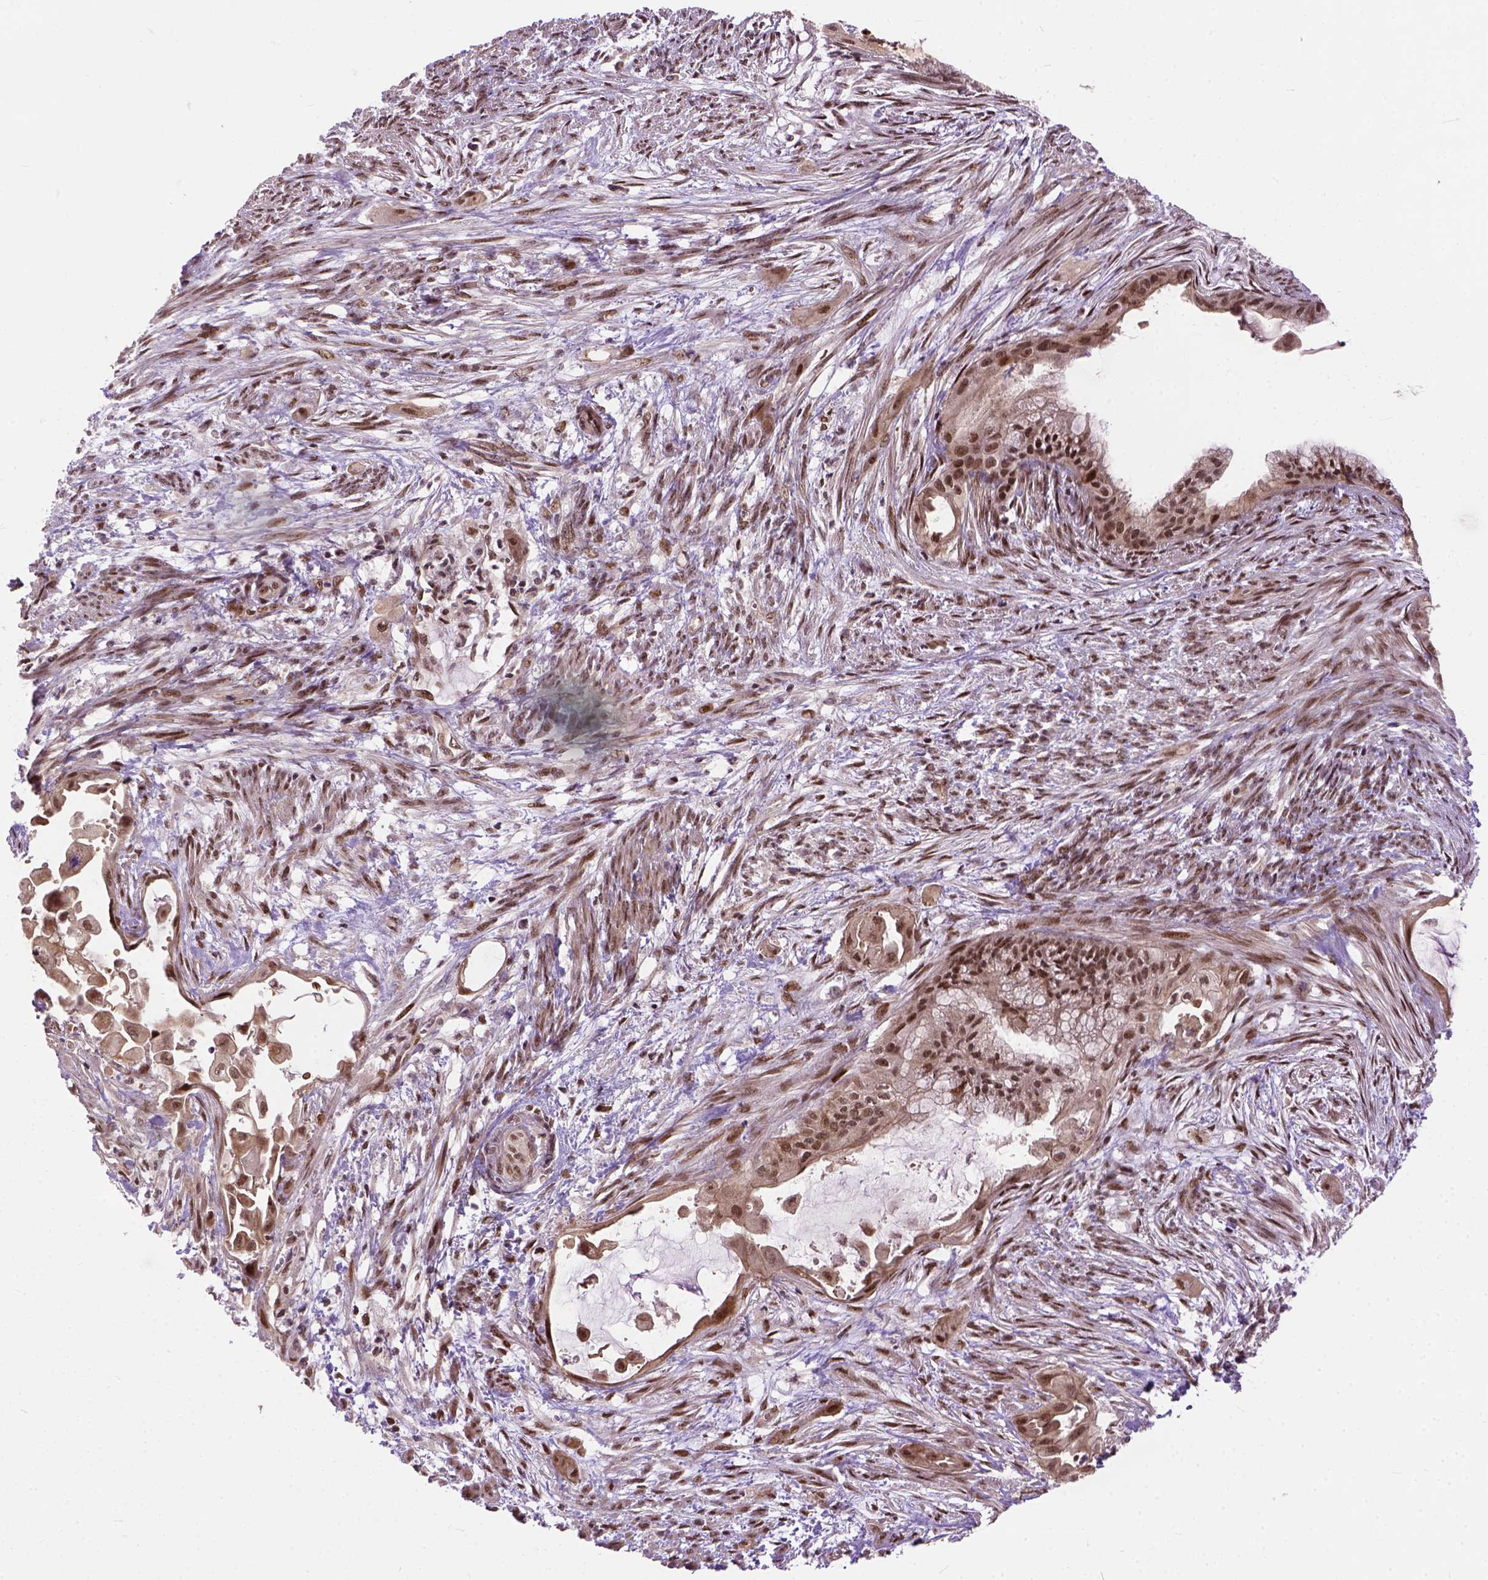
{"staining": {"intensity": "moderate", "quantity": ">75%", "location": "nuclear"}, "tissue": "endometrial cancer", "cell_type": "Tumor cells", "image_type": "cancer", "snomed": [{"axis": "morphology", "description": "Adenocarcinoma, NOS"}, {"axis": "topography", "description": "Endometrium"}], "caption": "Moderate nuclear staining for a protein is present in approximately >75% of tumor cells of adenocarcinoma (endometrial) using immunohistochemistry (IHC).", "gene": "ZNF630", "patient": {"sex": "female", "age": 86}}